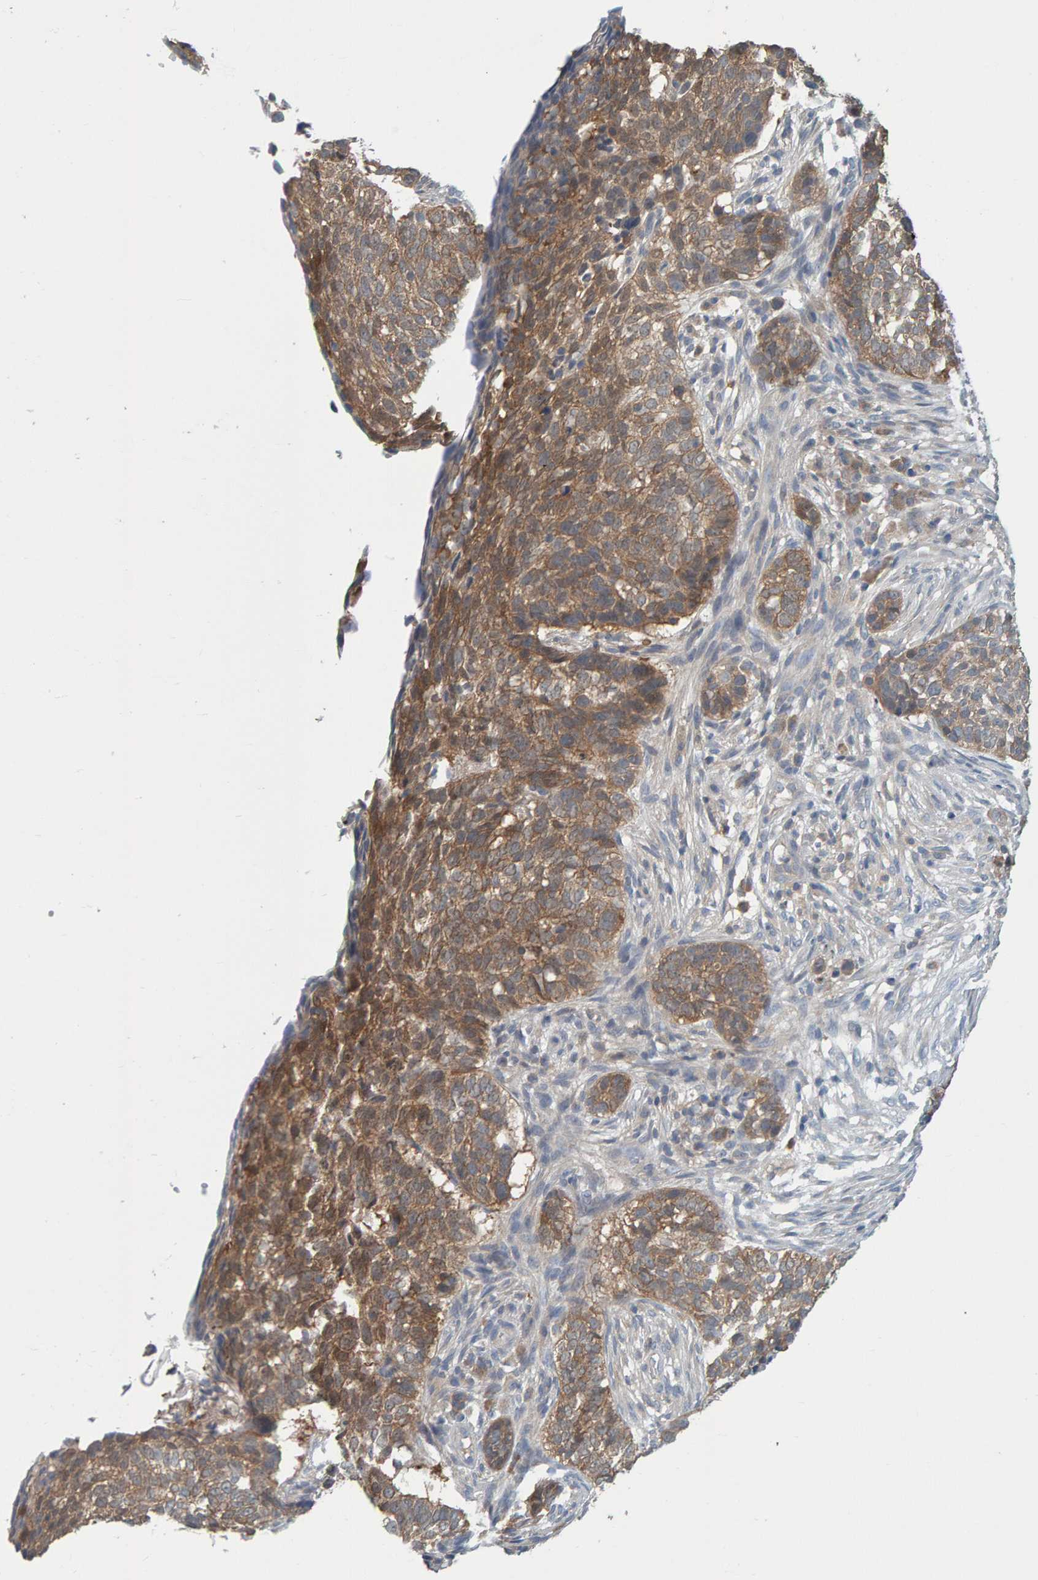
{"staining": {"intensity": "moderate", "quantity": ">75%", "location": "cytoplasmic/membranous"}, "tissue": "skin cancer", "cell_type": "Tumor cells", "image_type": "cancer", "snomed": [{"axis": "morphology", "description": "Basal cell carcinoma"}, {"axis": "topography", "description": "Skin"}], "caption": "A brown stain highlights moderate cytoplasmic/membranous expression of a protein in human basal cell carcinoma (skin) tumor cells.", "gene": "TATDN1", "patient": {"sex": "male", "age": 85}}